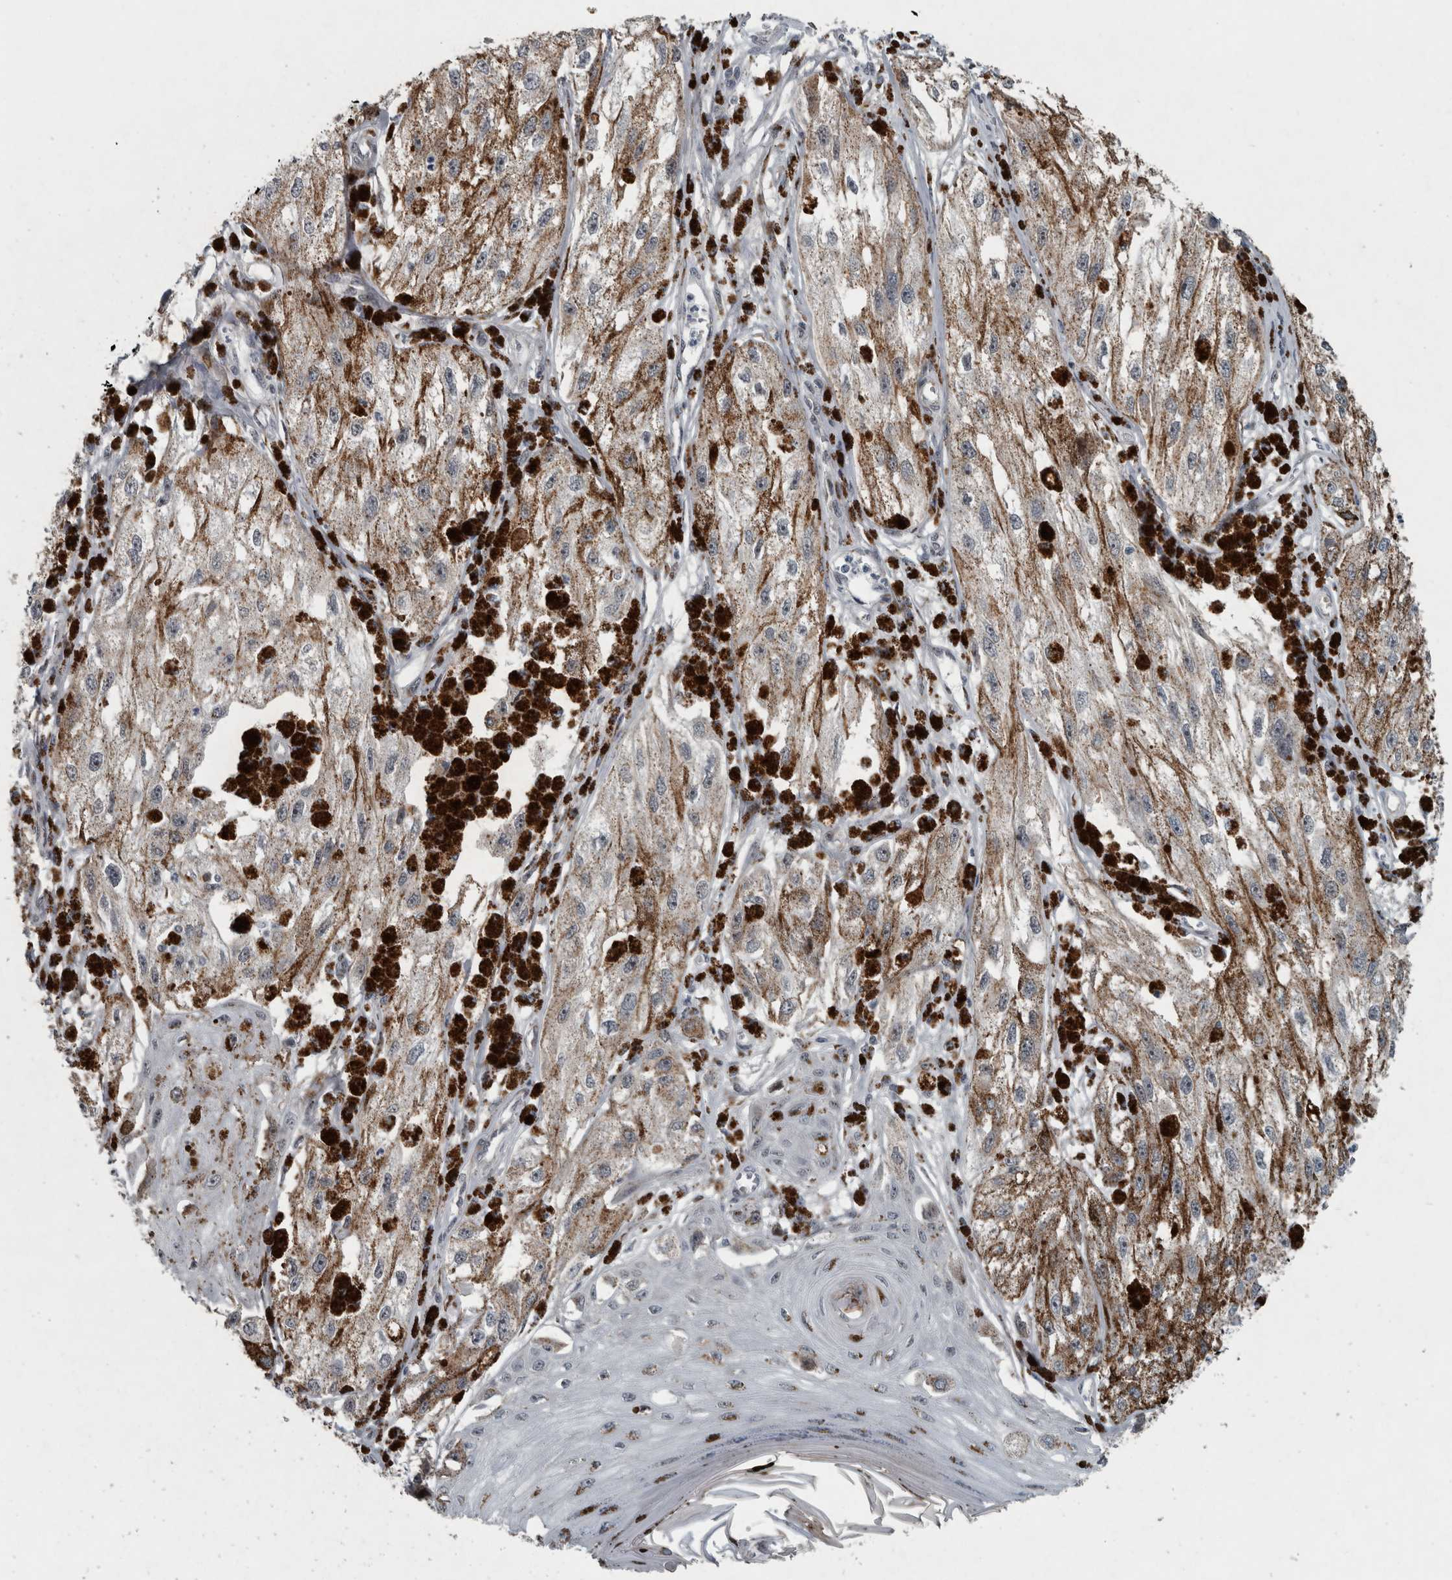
{"staining": {"intensity": "weak", "quantity": "25%-75%", "location": "cytoplasmic/membranous"}, "tissue": "melanoma", "cell_type": "Tumor cells", "image_type": "cancer", "snomed": [{"axis": "morphology", "description": "Malignant melanoma, NOS"}, {"axis": "topography", "description": "Skin"}], "caption": "The image displays immunohistochemical staining of malignant melanoma. There is weak cytoplasmic/membranous staining is identified in about 25%-75% of tumor cells. The protein is shown in brown color, while the nuclei are stained blue.", "gene": "ZNF345", "patient": {"sex": "male", "age": 88}}